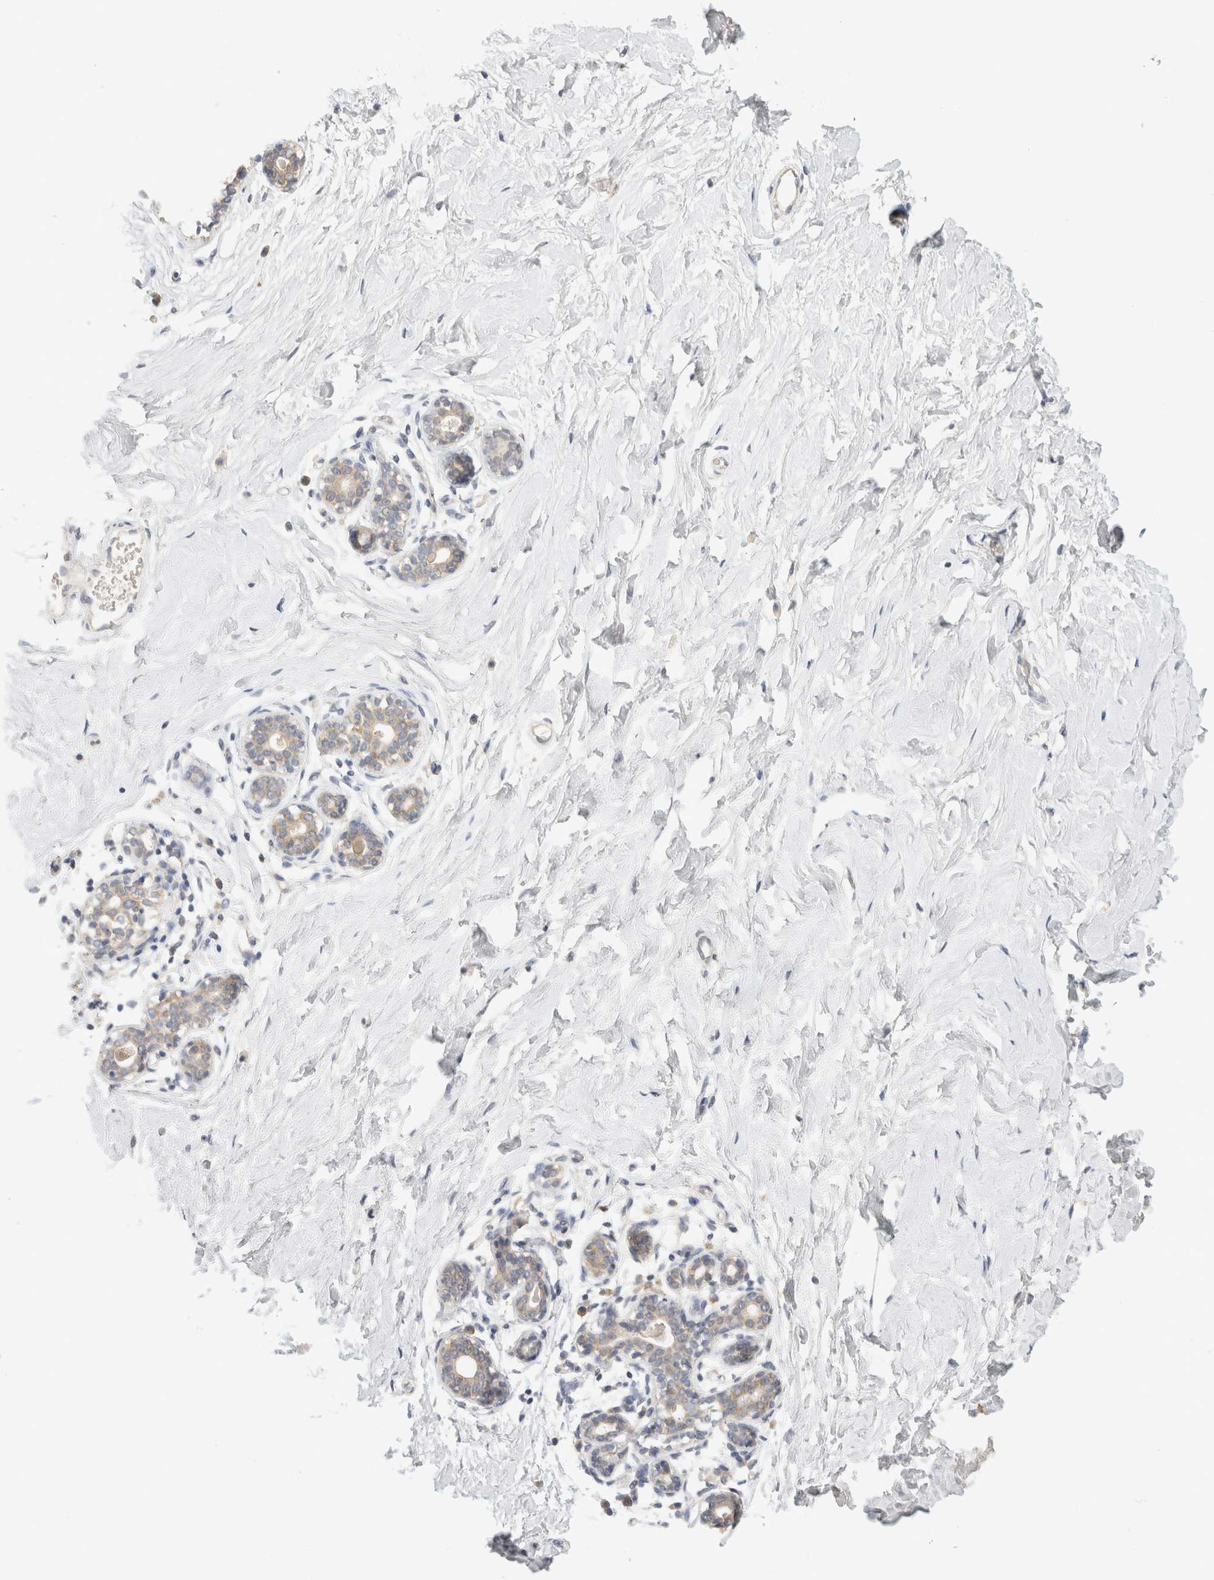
{"staining": {"intensity": "negative", "quantity": "none", "location": "none"}, "tissue": "breast", "cell_type": "Adipocytes", "image_type": "normal", "snomed": [{"axis": "morphology", "description": "Normal tissue, NOS"}, {"axis": "morphology", "description": "Adenoma, NOS"}, {"axis": "topography", "description": "Breast"}], "caption": "Human breast stained for a protein using immunohistochemistry (IHC) exhibits no expression in adipocytes.", "gene": "CHRM4", "patient": {"sex": "female", "age": 23}}